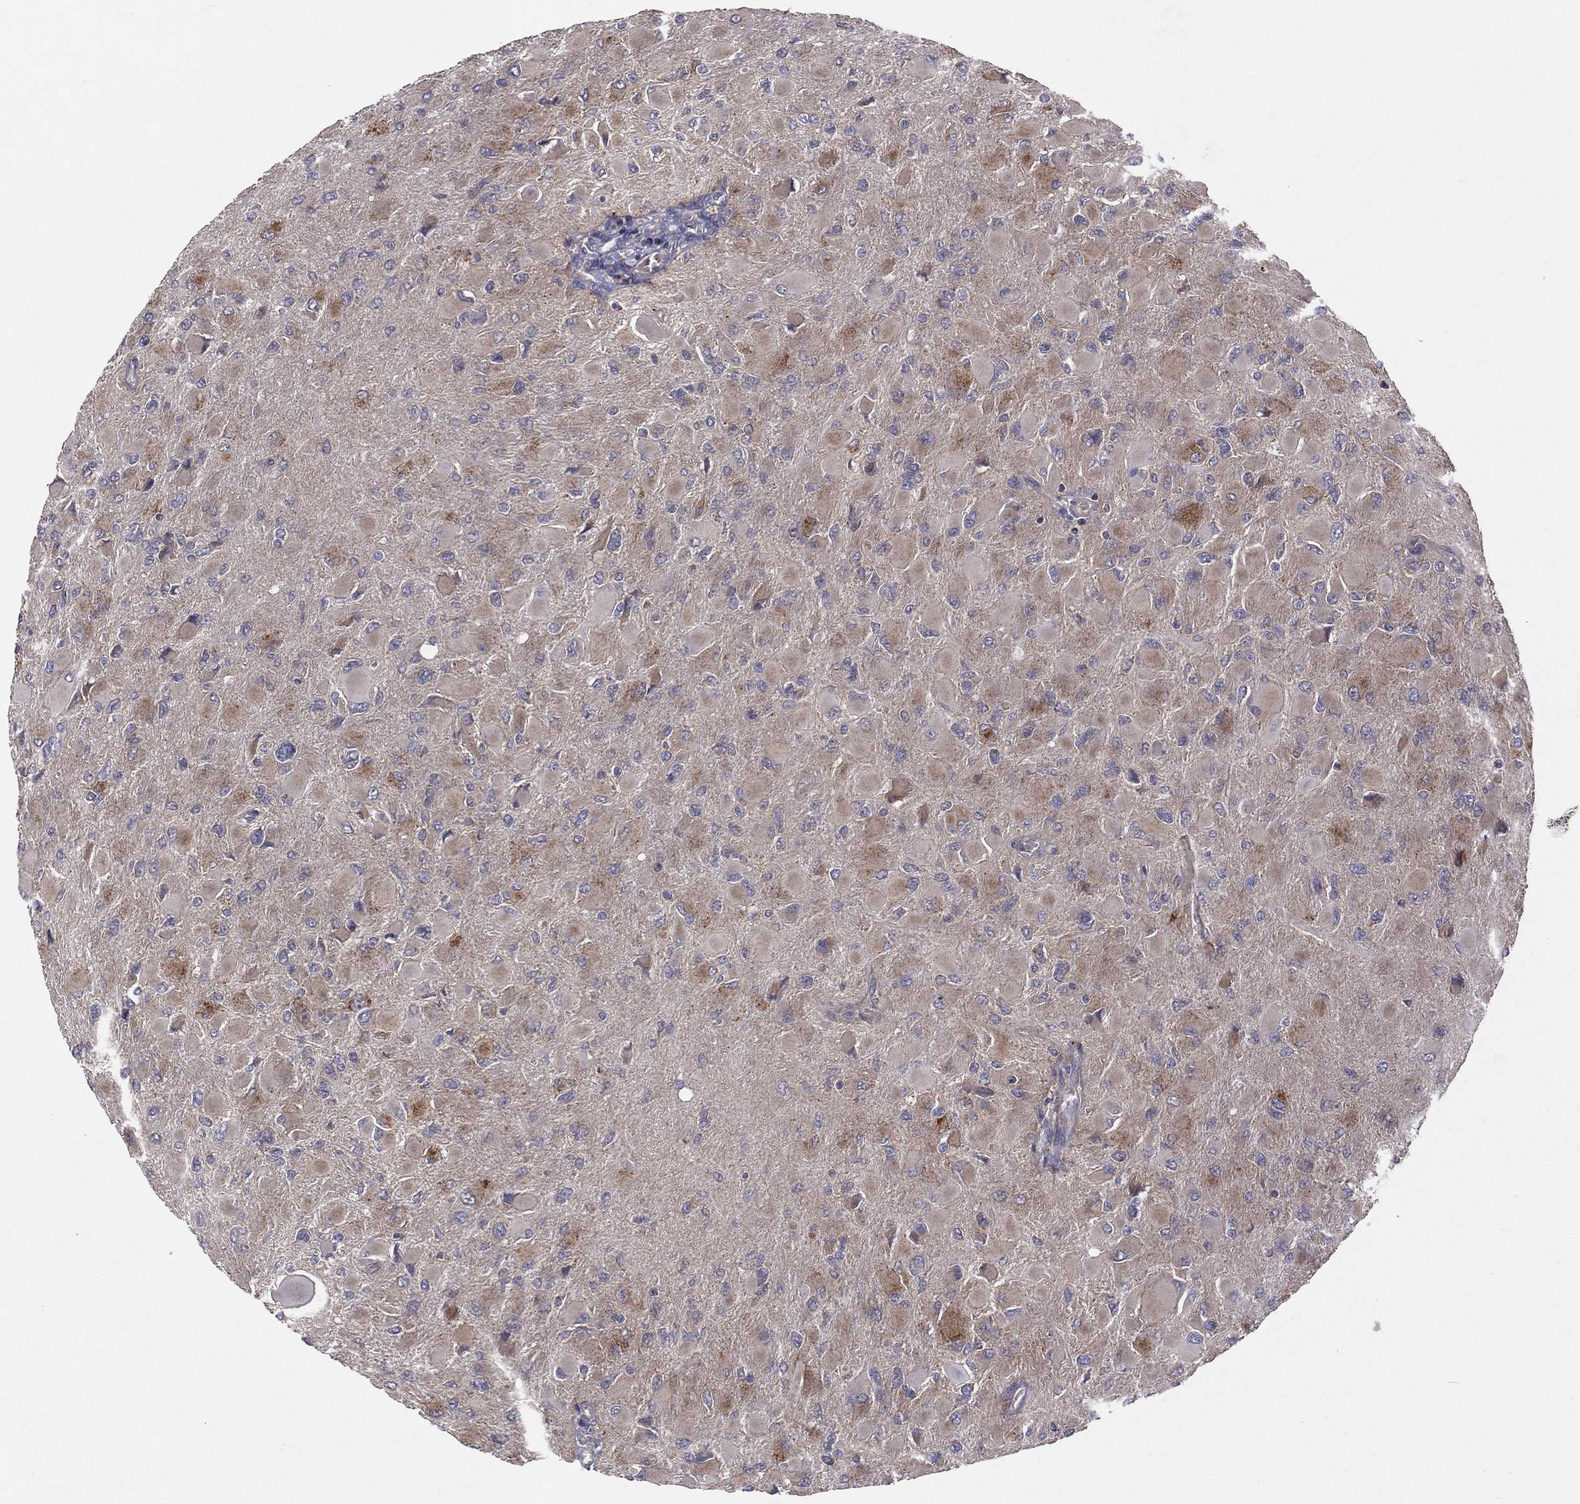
{"staining": {"intensity": "moderate", "quantity": "25%-75%", "location": "cytoplasmic/membranous"}, "tissue": "glioma", "cell_type": "Tumor cells", "image_type": "cancer", "snomed": [{"axis": "morphology", "description": "Glioma, malignant, High grade"}, {"axis": "topography", "description": "Cerebral cortex"}], "caption": "The immunohistochemical stain labels moderate cytoplasmic/membranous expression in tumor cells of malignant high-grade glioma tissue.", "gene": "STARD3", "patient": {"sex": "female", "age": 36}}